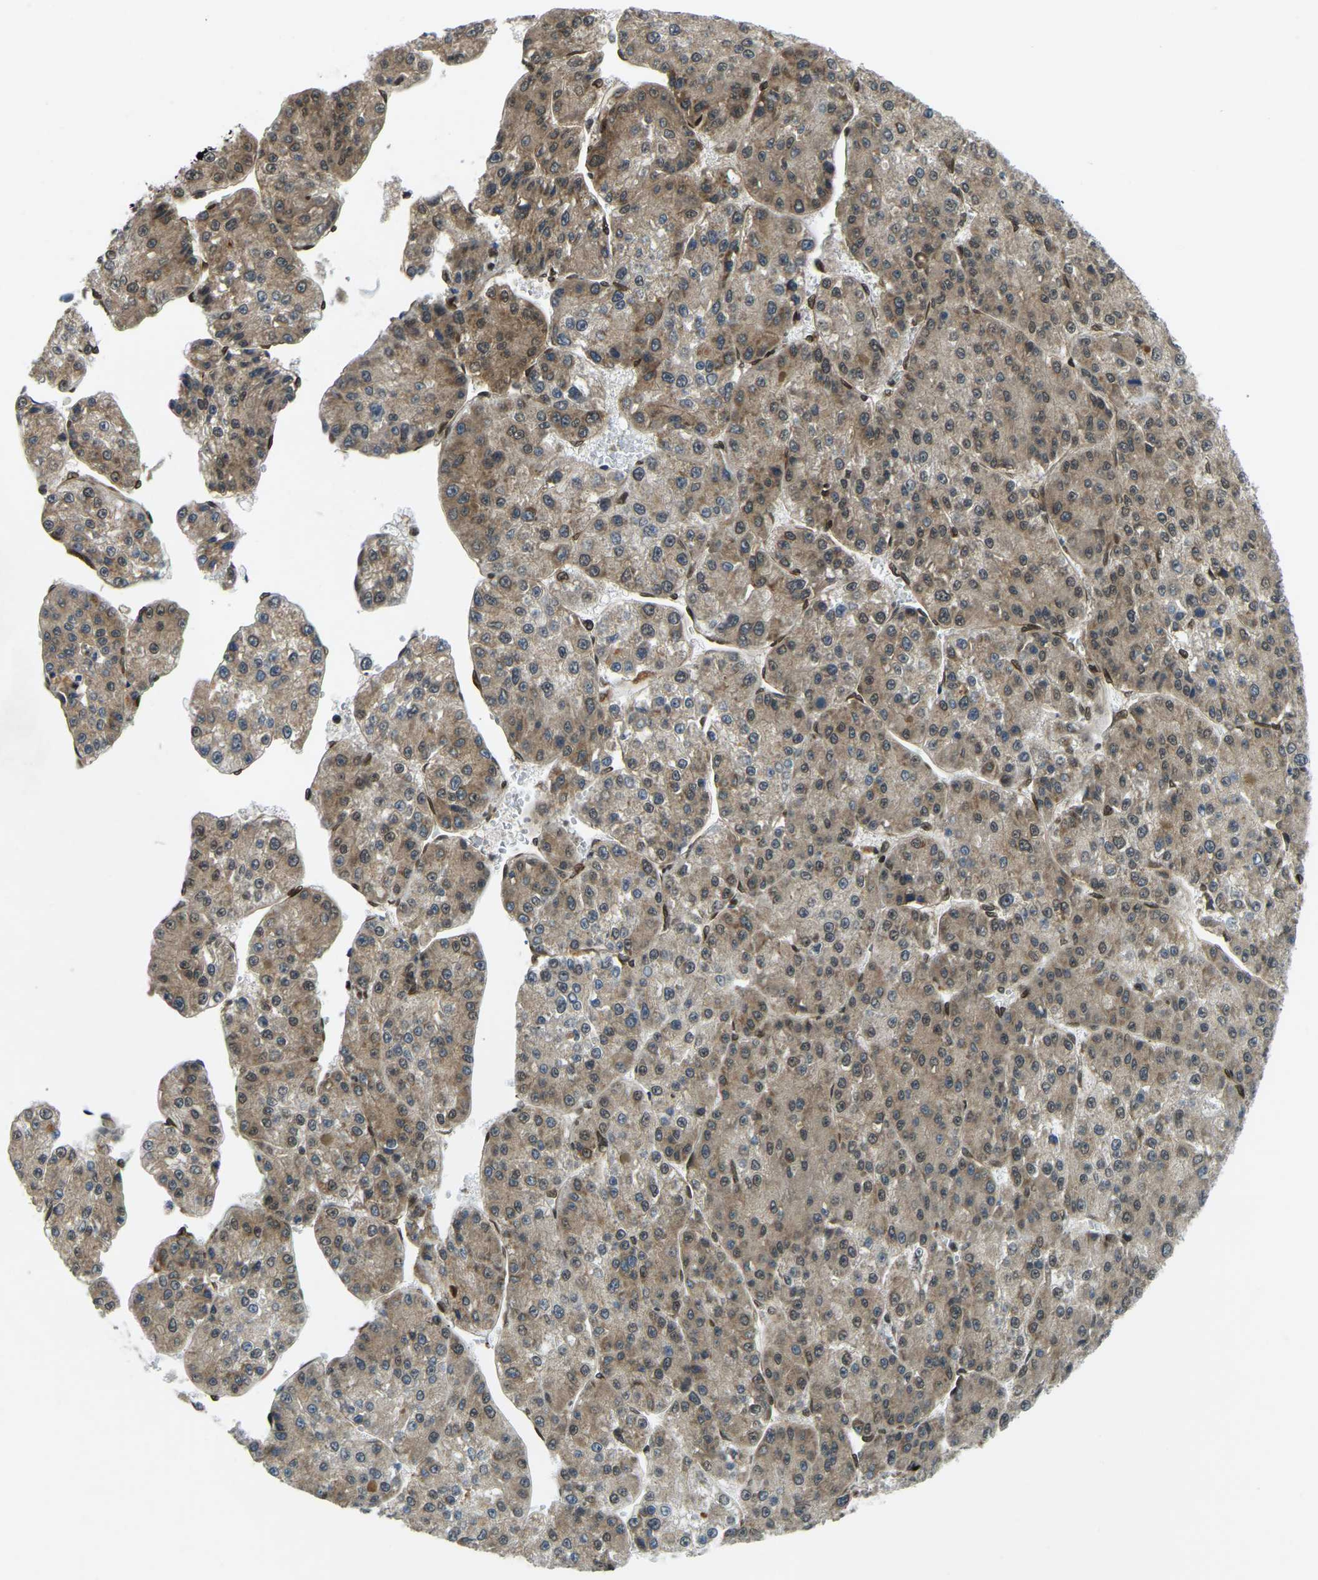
{"staining": {"intensity": "moderate", "quantity": ">75%", "location": "cytoplasmic/membranous"}, "tissue": "liver cancer", "cell_type": "Tumor cells", "image_type": "cancer", "snomed": [{"axis": "morphology", "description": "Carcinoma, Hepatocellular, NOS"}, {"axis": "topography", "description": "Liver"}], "caption": "Liver cancer was stained to show a protein in brown. There is medium levels of moderate cytoplasmic/membranous staining in approximately >75% of tumor cells.", "gene": "SYNE1", "patient": {"sex": "female", "age": 73}}